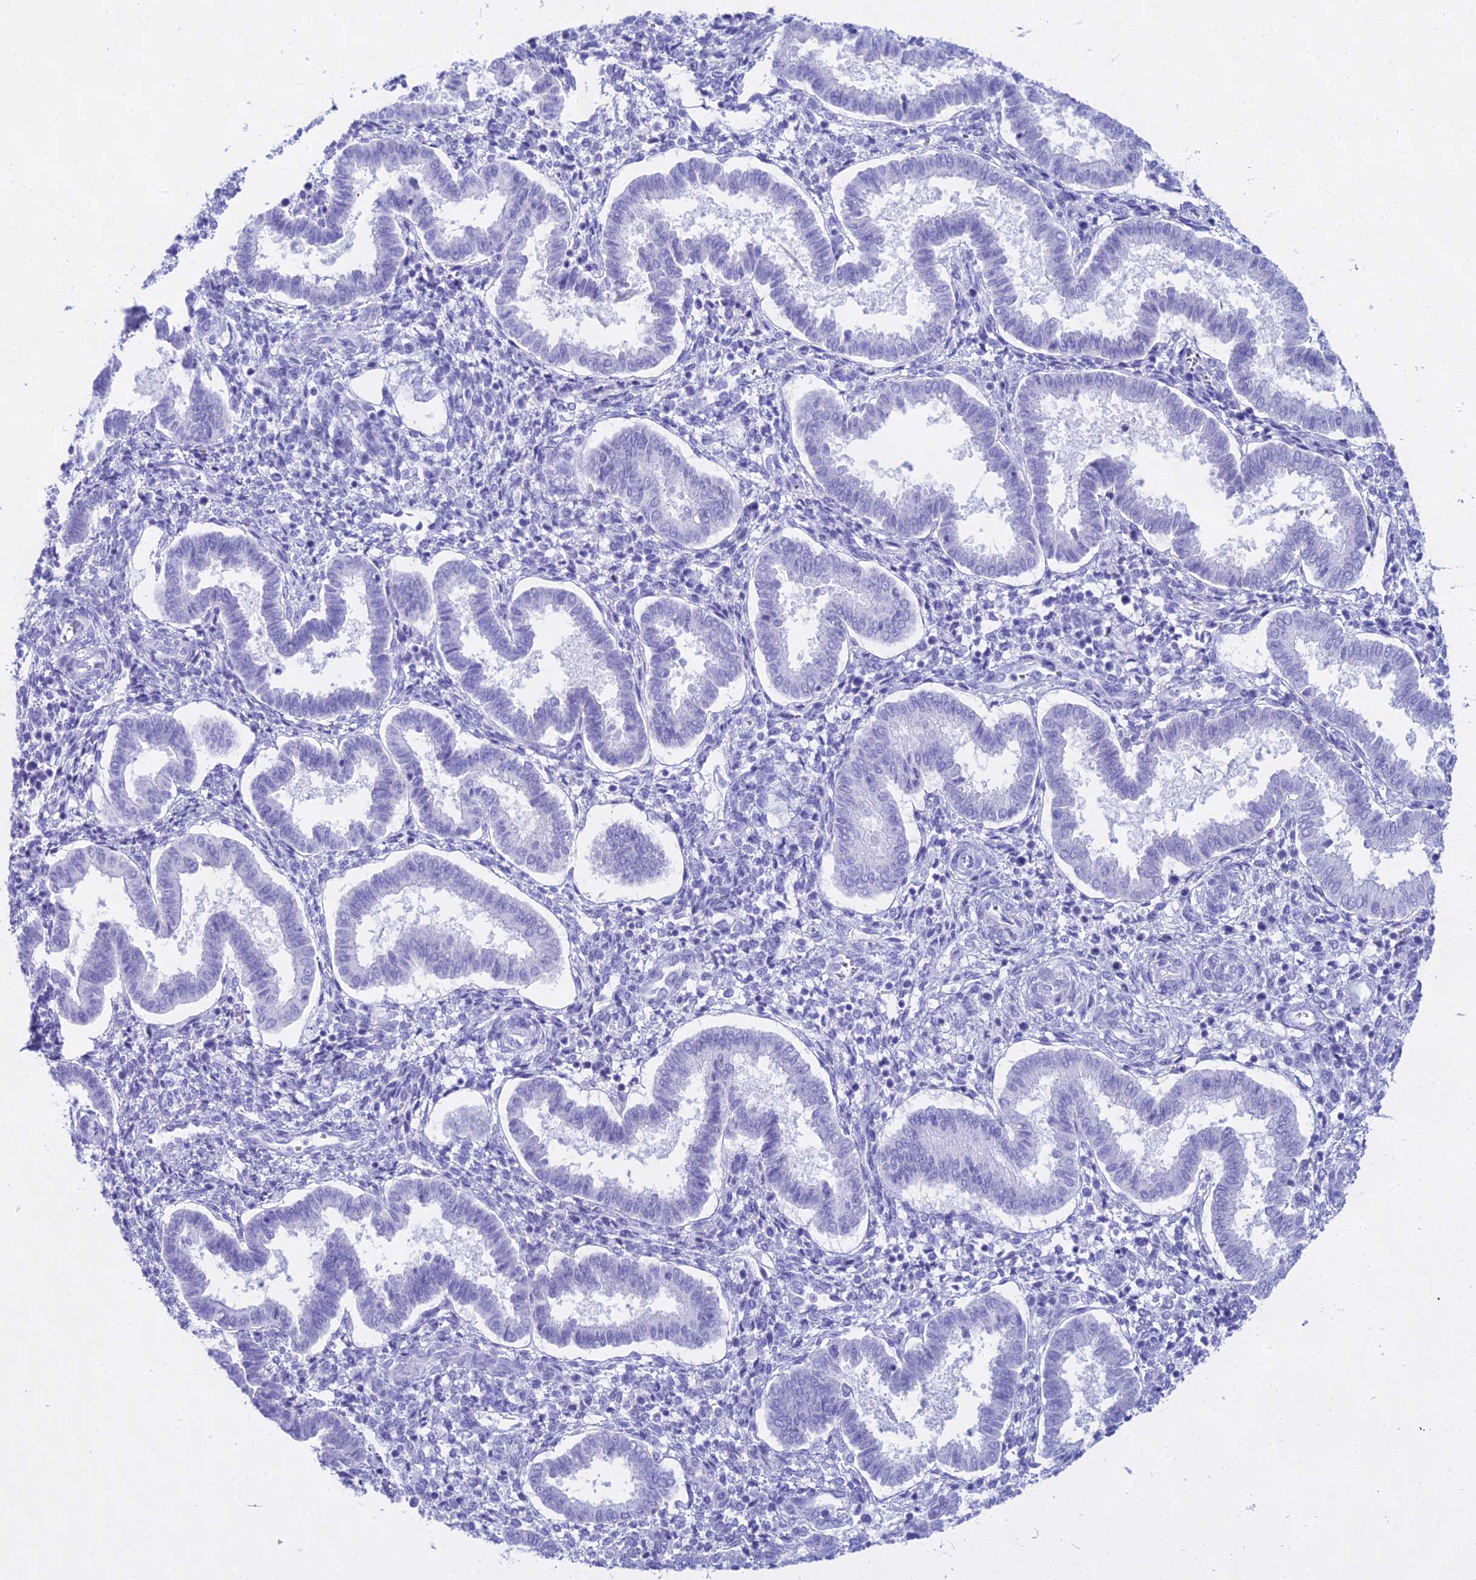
{"staining": {"intensity": "negative", "quantity": "none", "location": "none"}, "tissue": "endometrium", "cell_type": "Cells in endometrial stroma", "image_type": "normal", "snomed": [{"axis": "morphology", "description": "Normal tissue, NOS"}, {"axis": "topography", "description": "Endometrium"}], "caption": "This is an IHC histopathology image of unremarkable endometrium. There is no positivity in cells in endometrial stroma.", "gene": "CGB1", "patient": {"sex": "female", "age": 24}}